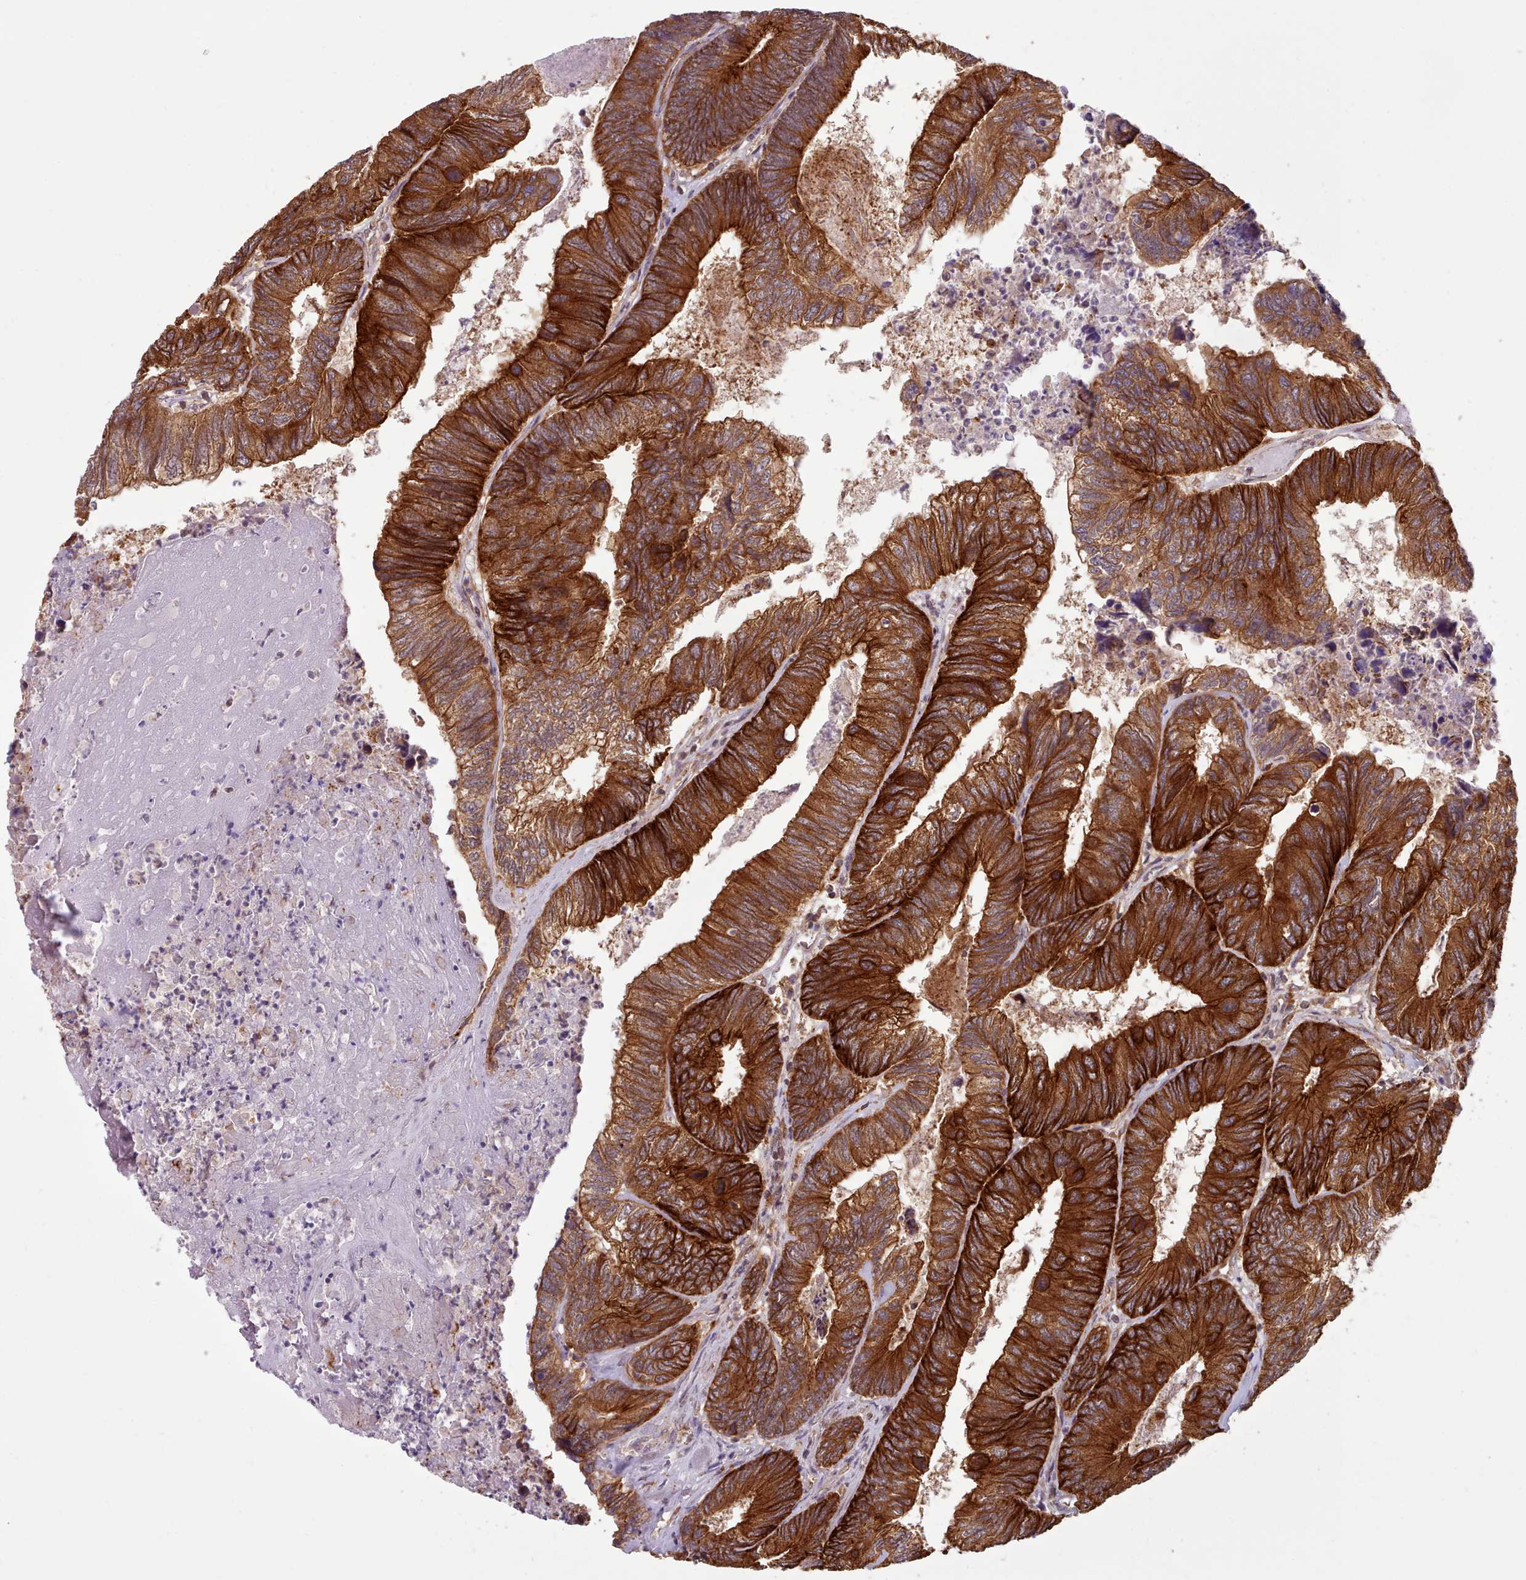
{"staining": {"intensity": "strong", "quantity": ">75%", "location": "cytoplasmic/membranous"}, "tissue": "colorectal cancer", "cell_type": "Tumor cells", "image_type": "cancer", "snomed": [{"axis": "morphology", "description": "Adenocarcinoma, NOS"}, {"axis": "topography", "description": "Colon"}], "caption": "Strong cytoplasmic/membranous expression for a protein is identified in approximately >75% of tumor cells of adenocarcinoma (colorectal) using immunohistochemistry (IHC).", "gene": "CRYBG1", "patient": {"sex": "female", "age": 67}}